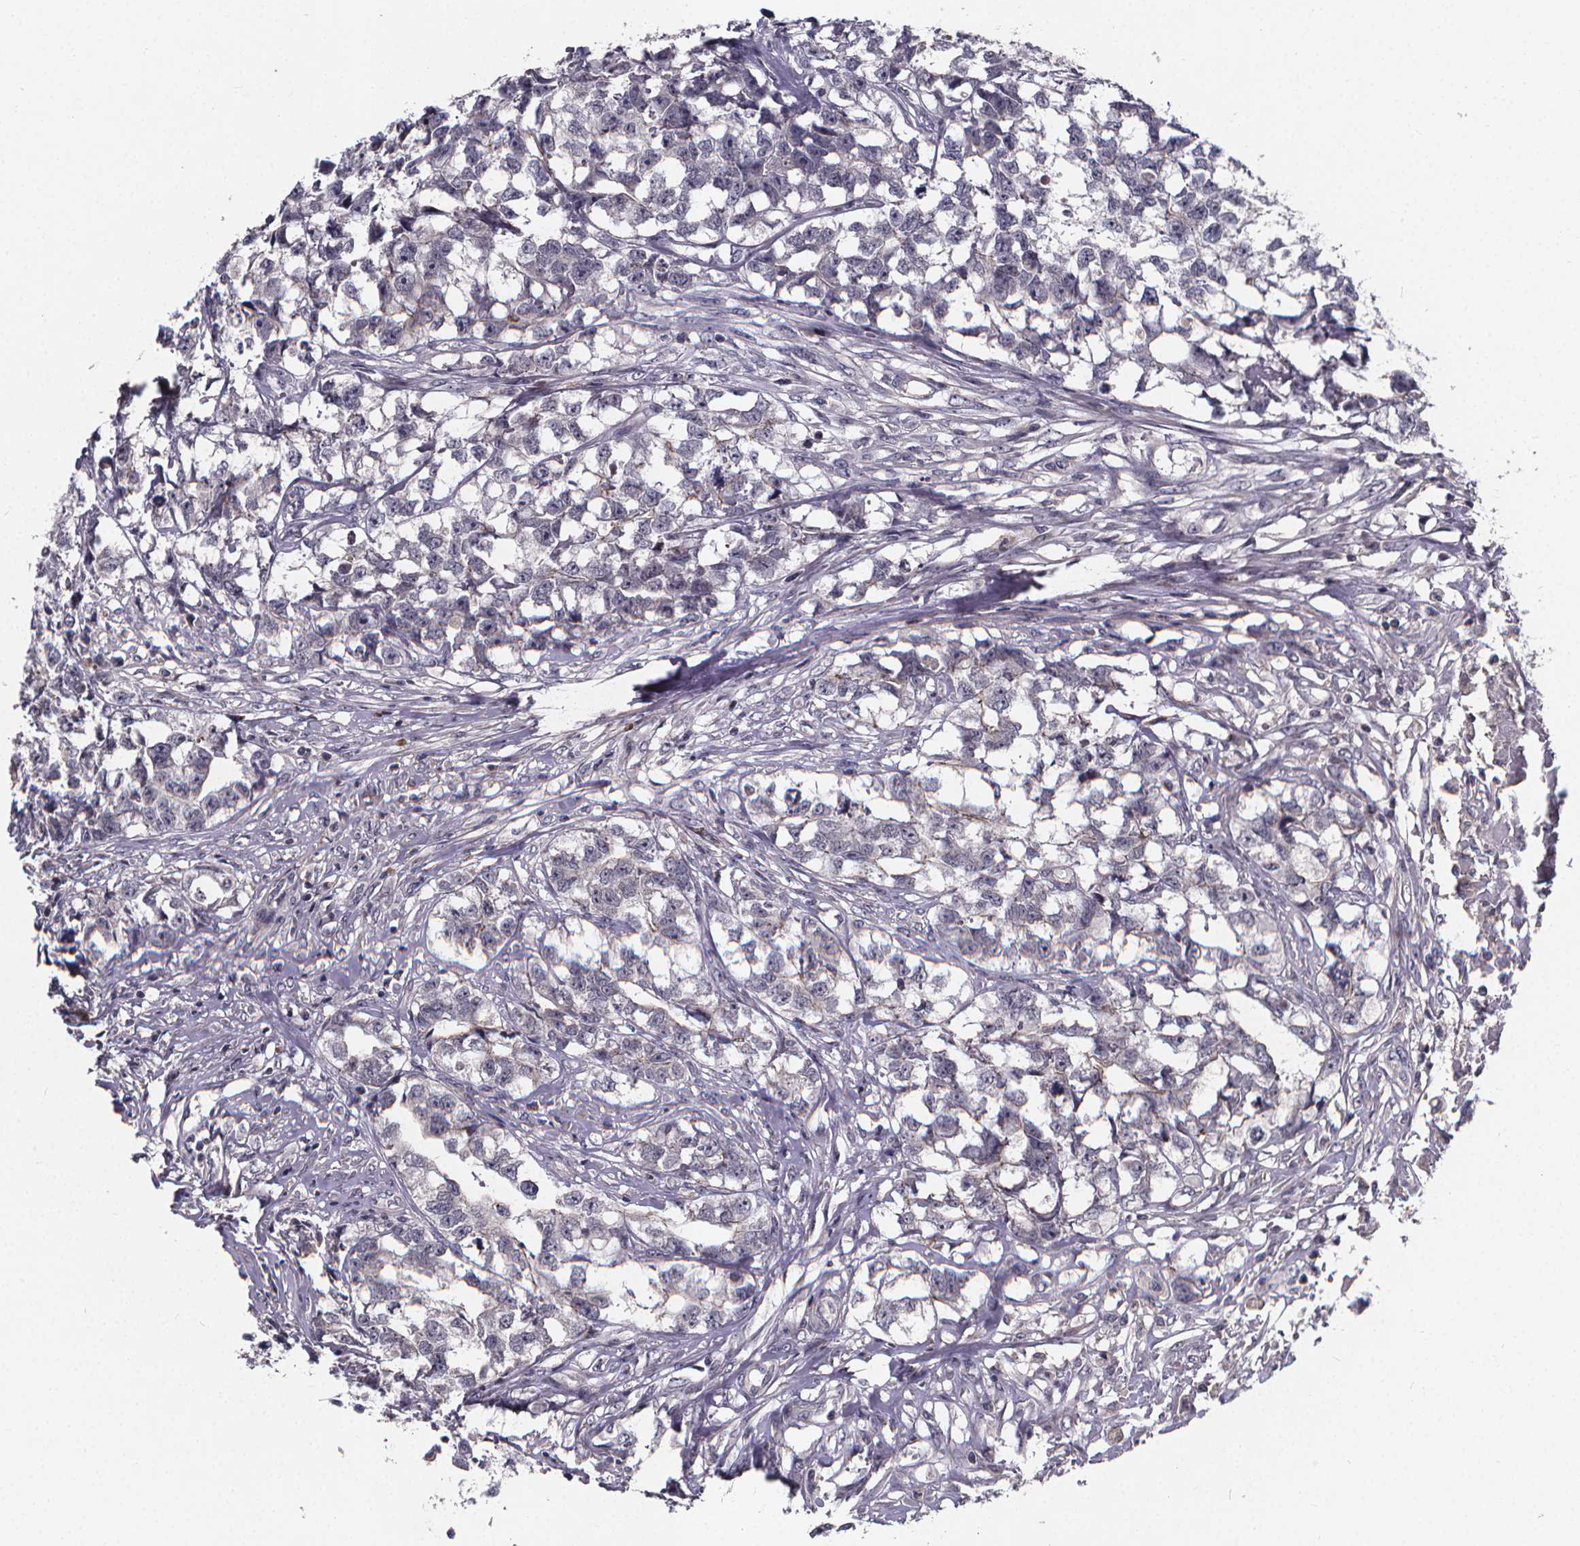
{"staining": {"intensity": "negative", "quantity": "none", "location": "none"}, "tissue": "testis cancer", "cell_type": "Tumor cells", "image_type": "cancer", "snomed": [{"axis": "morphology", "description": "Carcinoma, Embryonal, NOS"}, {"axis": "morphology", "description": "Teratoma, malignant, NOS"}, {"axis": "topography", "description": "Testis"}], "caption": "Protein analysis of testis cancer displays no significant expression in tumor cells.", "gene": "FBXW2", "patient": {"sex": "male", "age": 44}}